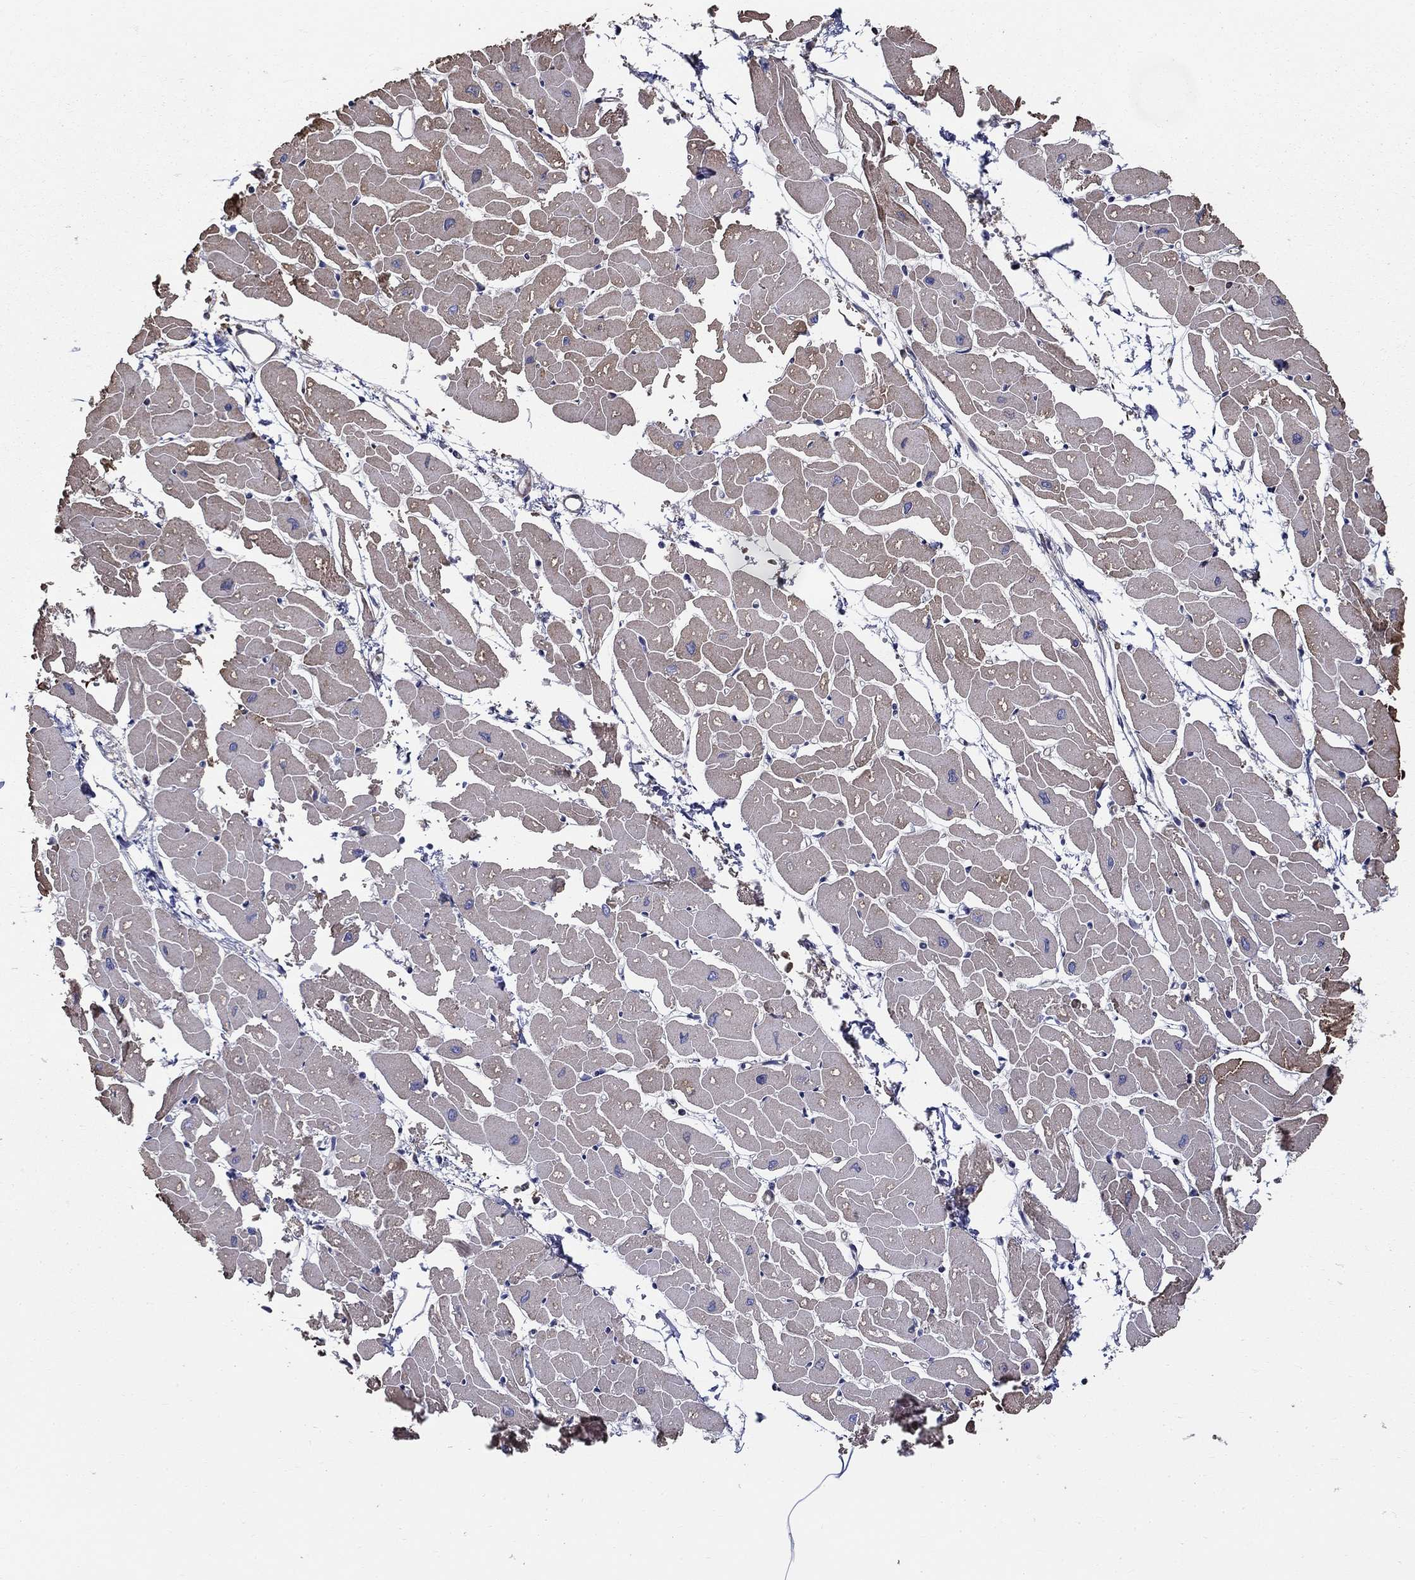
{"staining": {"intensity": "moderate", "quantity": "25%-75%", "location": "cytoplasmic/membranous"}, "tissue": "heart muscle", "cell_type": "Cardiomyocytes", "image_type": "normal", "snomed": [{"axis": "morphology", "description": "Normal tissue, NOS"}, {"axis": "topography", "description": "Heart"}], "caption": "Cardiomyocytes reveal medium levels of moderate cytoplasmic/membranous expression in about 25%-75% of cells in normal human heart muscle.", "gene": "NPHP1", "patient": {"sex": "male", "age": 57}}